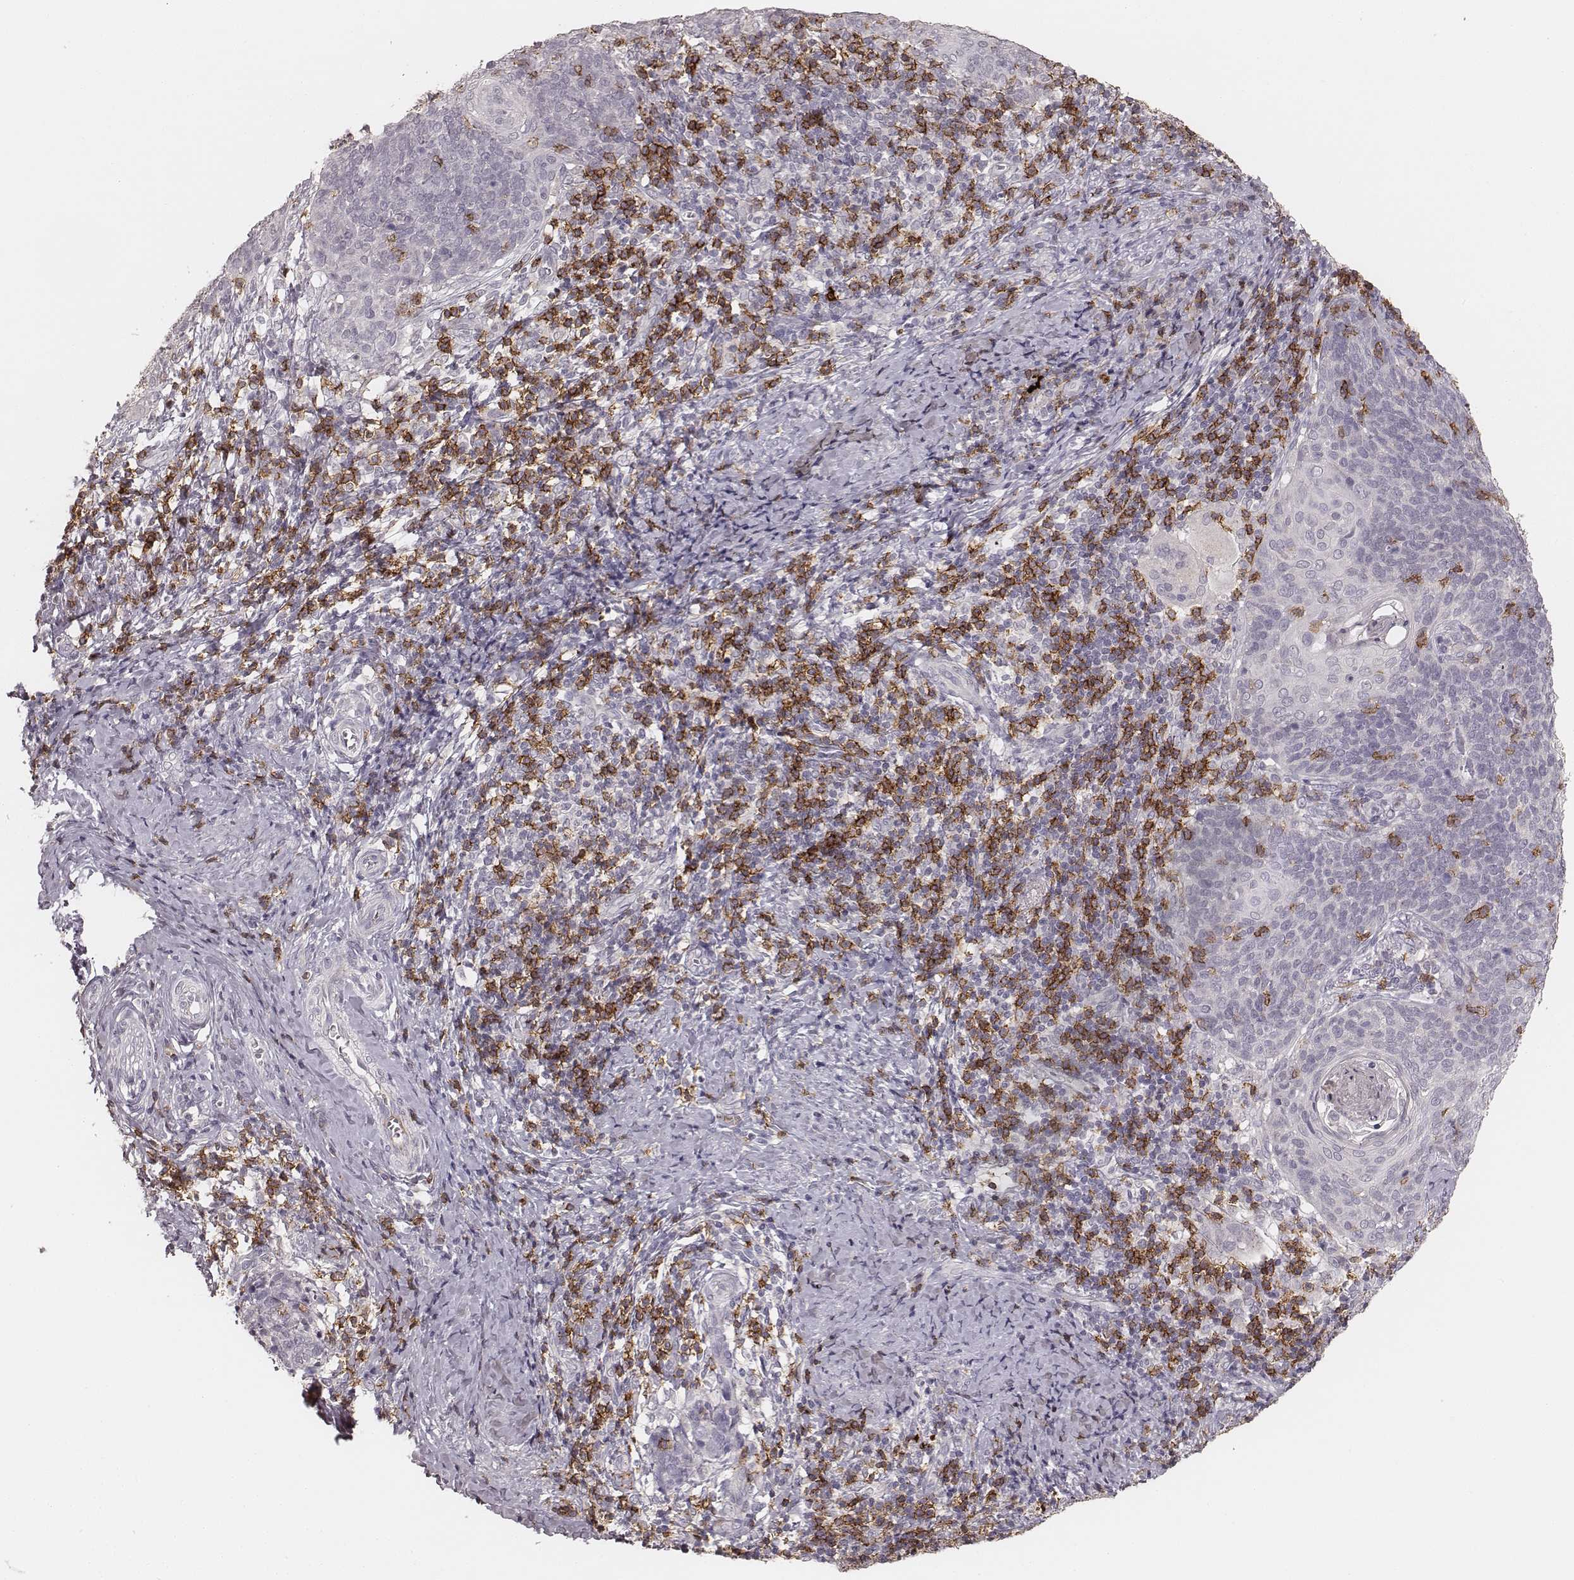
{"staining": {"intensity": "negative", "quantity": "none", "location": "none"}, "tissue": "cervical cancer", "cell_type": "Tumor cells", "image_type": "cancer", "snomed": [{"axis": "morphology", "description": "Normal tissue, NOS"}, {"axis": "morphology", "description": "Squamous cell carcinoma, NOS"}, {"axis": "topography", "description": "Cervix"}], "caption": "Immunohistochemistry micrograph of human cervical cancer (squamous cell carcinoma) stained for a protein (brown), which shows no positivity in tumor cells.", "gene": "CD8A", "patient": {"sex": "female", "age": 39}}